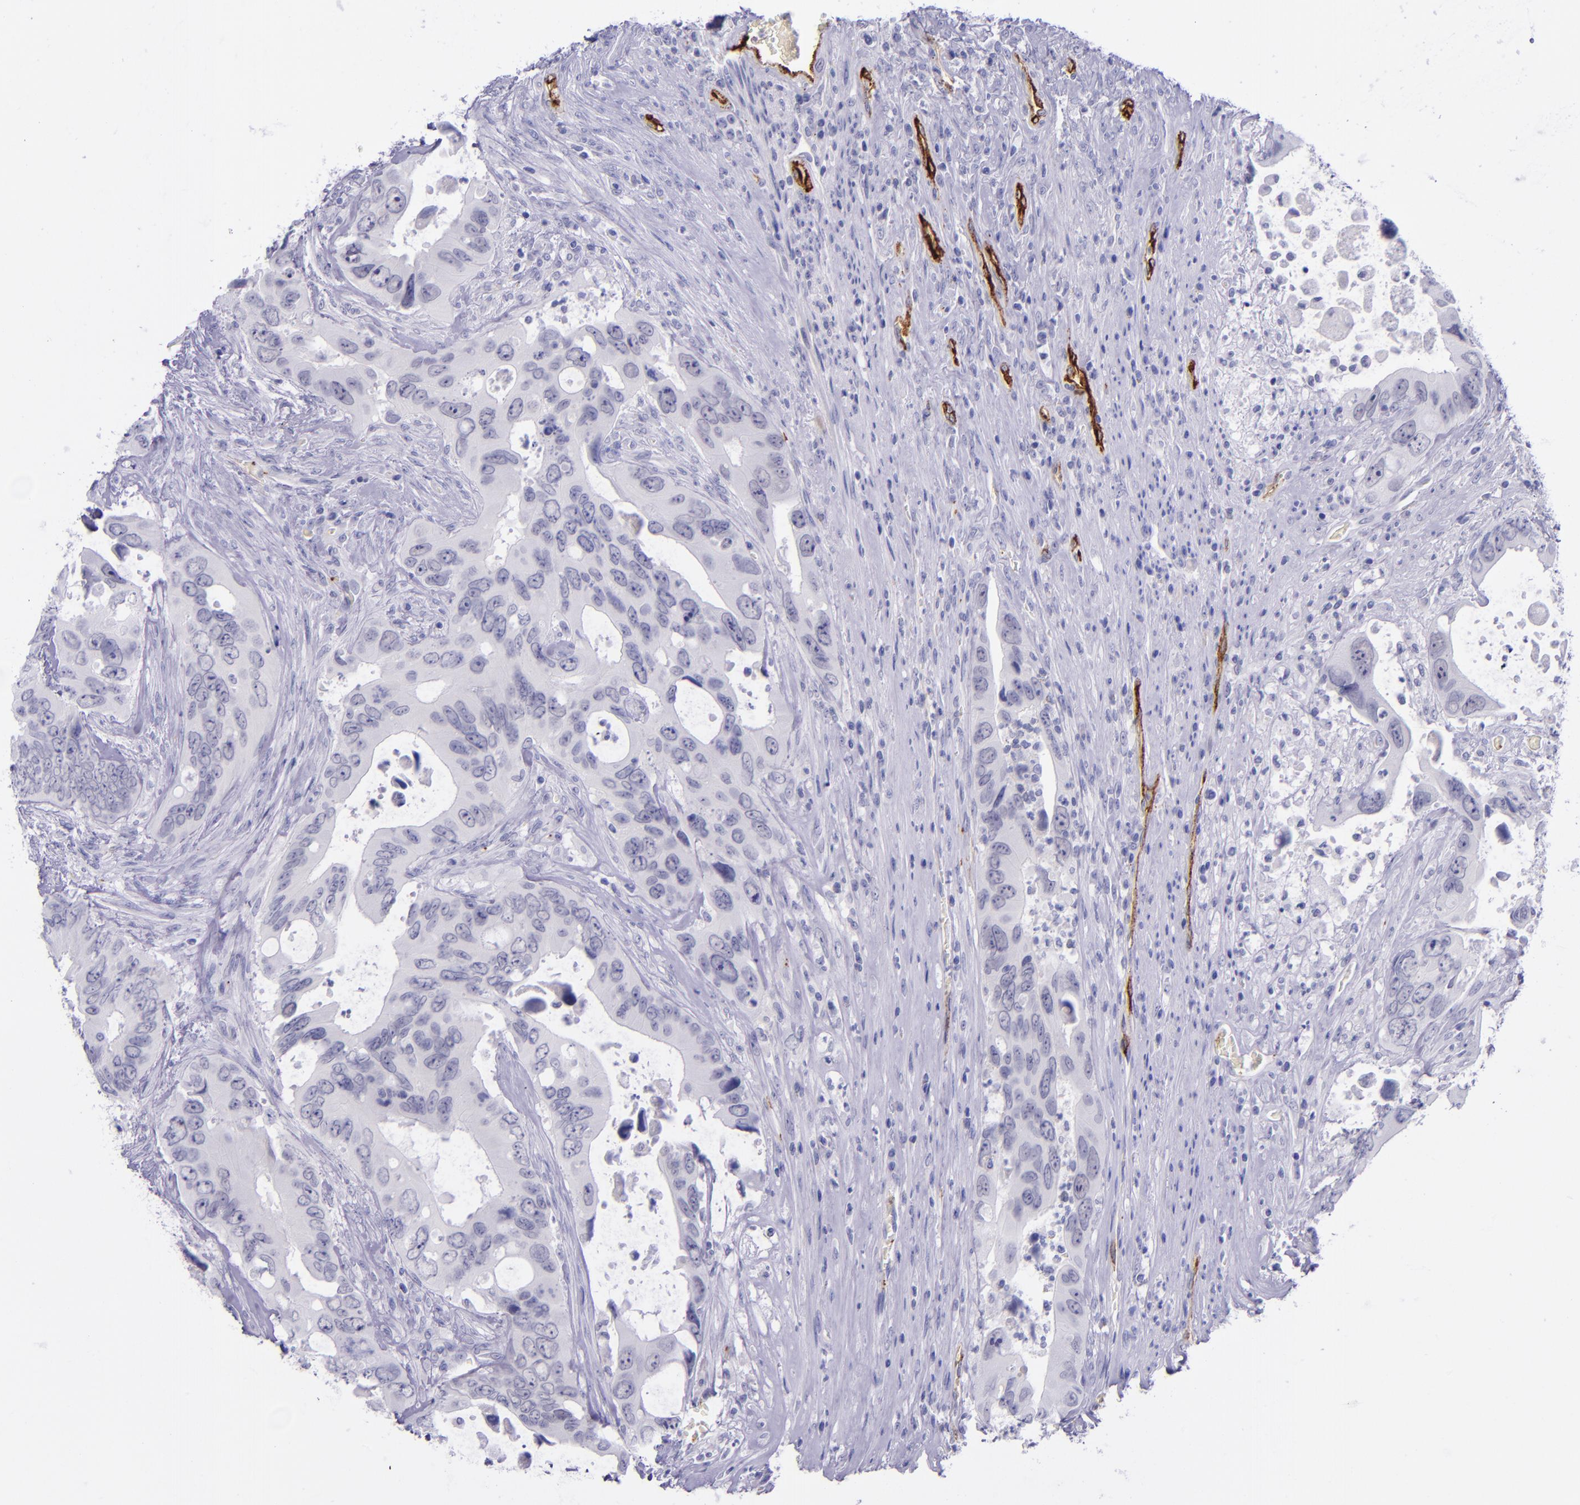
{"staining": {"intensity": "negative", "quantity": "none", "location": "none"}, "tissue": "colorectal cancer", "cell_type": "Tumor cells", "image_type": "cancer", "snomed": [{"axis": "morphology", "description": "Adenocarcinoma, NOS"}, {"axis": "topography", "description": "Rectum"}], "caption": "Human colorectal cancer (adenocarcinoma) stained for a protein using immunohistochemistry (IHC) demonstrates no staining in tumor cells.", "gene": "SELE", "patient": {"sex": "male", "age": 70}}